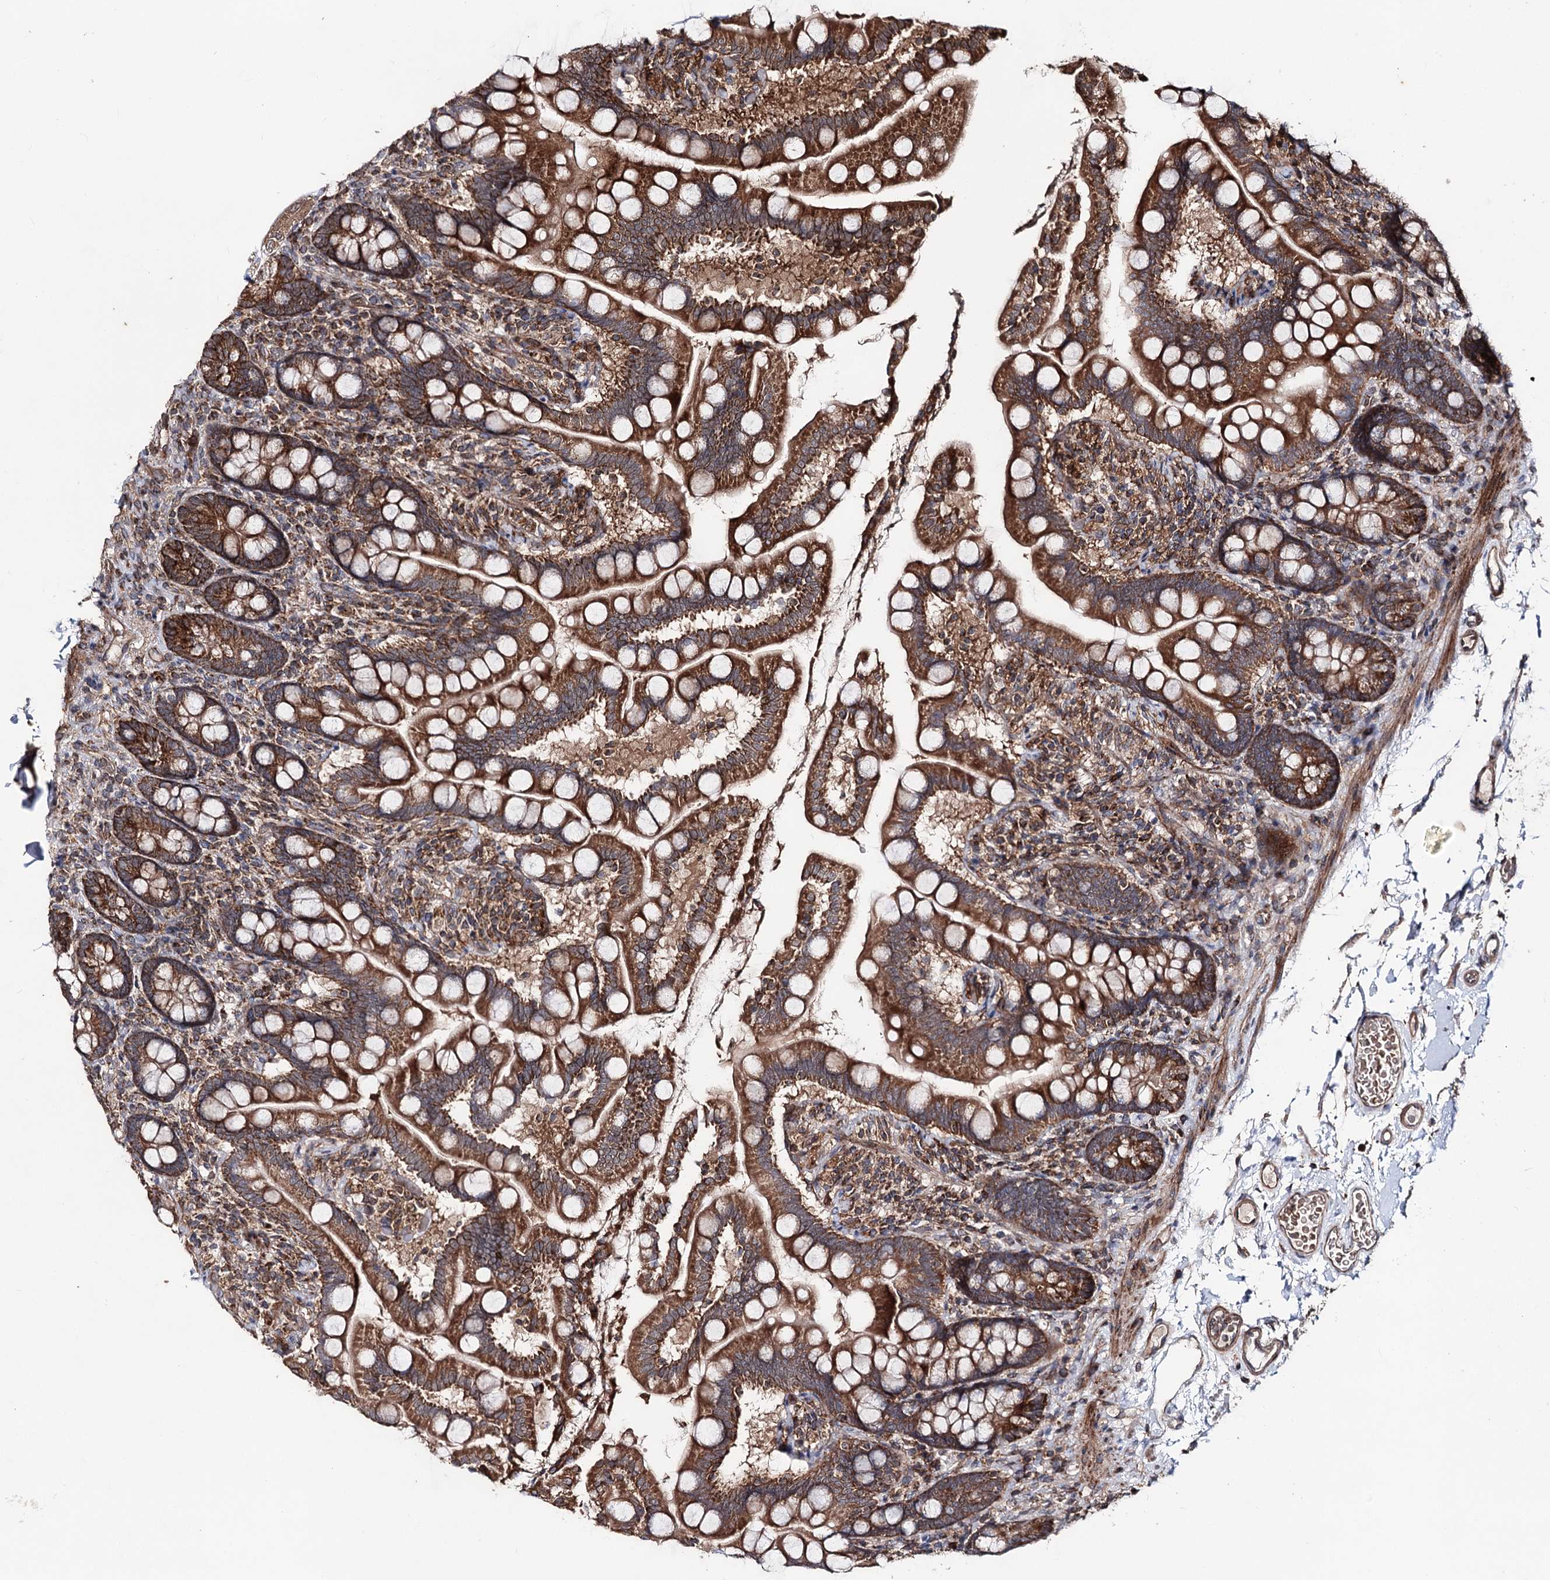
{"staining": {"intensity": "strong", "quantity": ">75%", "location": "cytoplasmic/membranous"}, "tissue": "small intestine", "cell_type": "Glandular cells", "image_type": "normal", "snomed": [{"axis": "morphology", "description": "Normal tissue, NOS"}, {"axis": "topography", "description": "Small intestine"}], "caption": "Strong cytoplasmic/membranous expression is present in about >75% of glandular cells in unremarkable small intestine. (brown staining indicates protein expression, while blue staining denotes nuclei).", "gene": "MINDY3", "patient": {"sex": "female", "age": 64}}